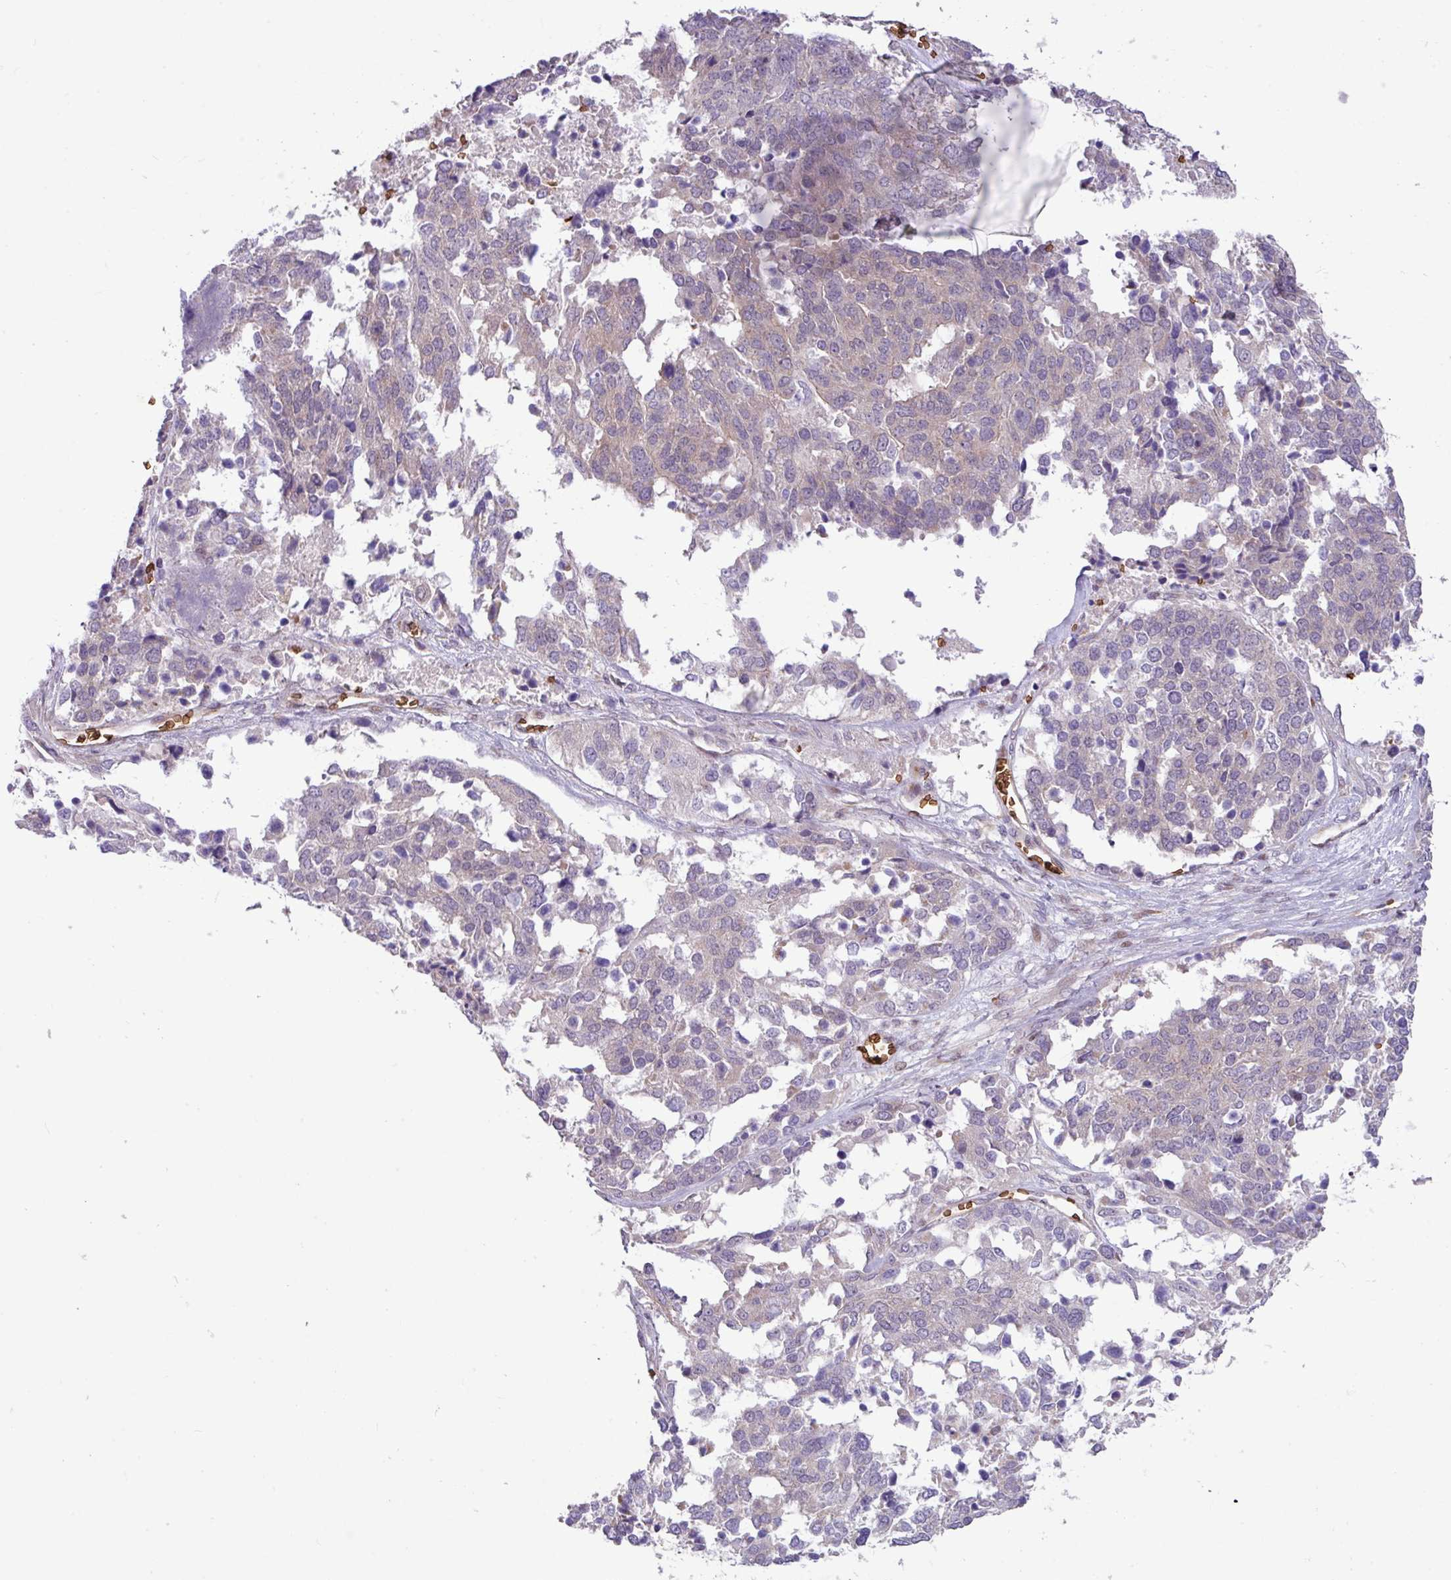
{"staining": {"intensity": "negative", "quantity": "none", "location": "none"}, "tissue": "ovarian cancer", "cell_type": "Tumor cells", "image_type": "cancer", "snomed": [{"axis": "morphology", "description": "Cystadenocarcinoma, serous, NOS"}, {"axis": "topography", "description": "Ovary"}], "caption": "Protein analysis of serous cystadenocarcinoma (ovarian) exhibits no significant positivity in tumor cells. (Immunohistochemistry, brightfield microscopy, high magnification).", "gene": "RAD21L1", "patient": {"sex": "female", "age": 44}}